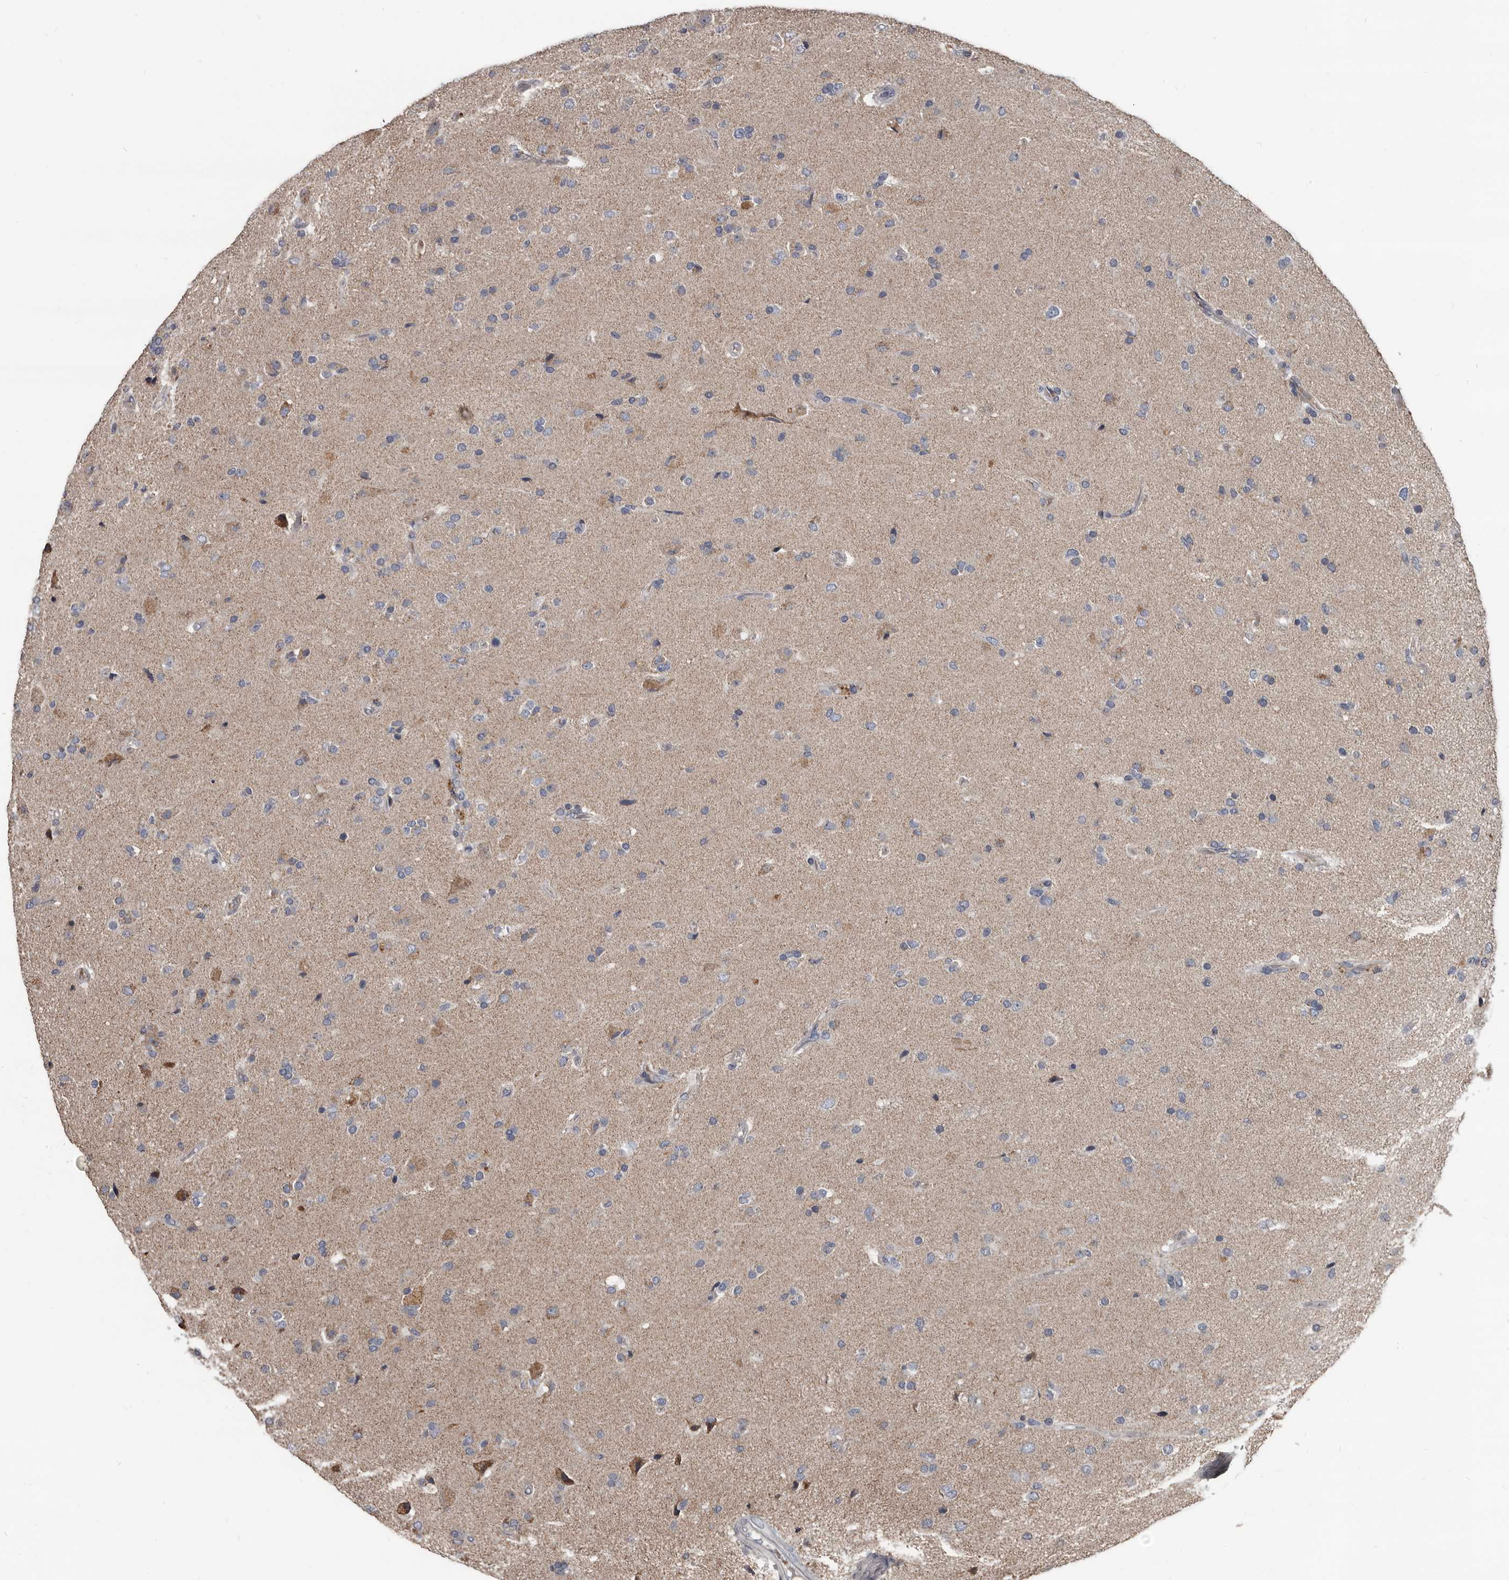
{"staining": {"intensity": "negative", "quantity": "none", "location": "none"}, "tissue": "glioma", "cell_type": "Tumor cells", "image_type": "cancer", "snomed": [{"axis": "morphology", "description": "Glioma, malignant, High grade"}, {"axis": "topography", "description": "Brain"}], "caption": "Immunohistochemistry image of human glioma stained for a protein (brown), which shows no positivity in tumor cells.", "gene": "GREB1", "patient": {"sex": "male", "age": 72}}